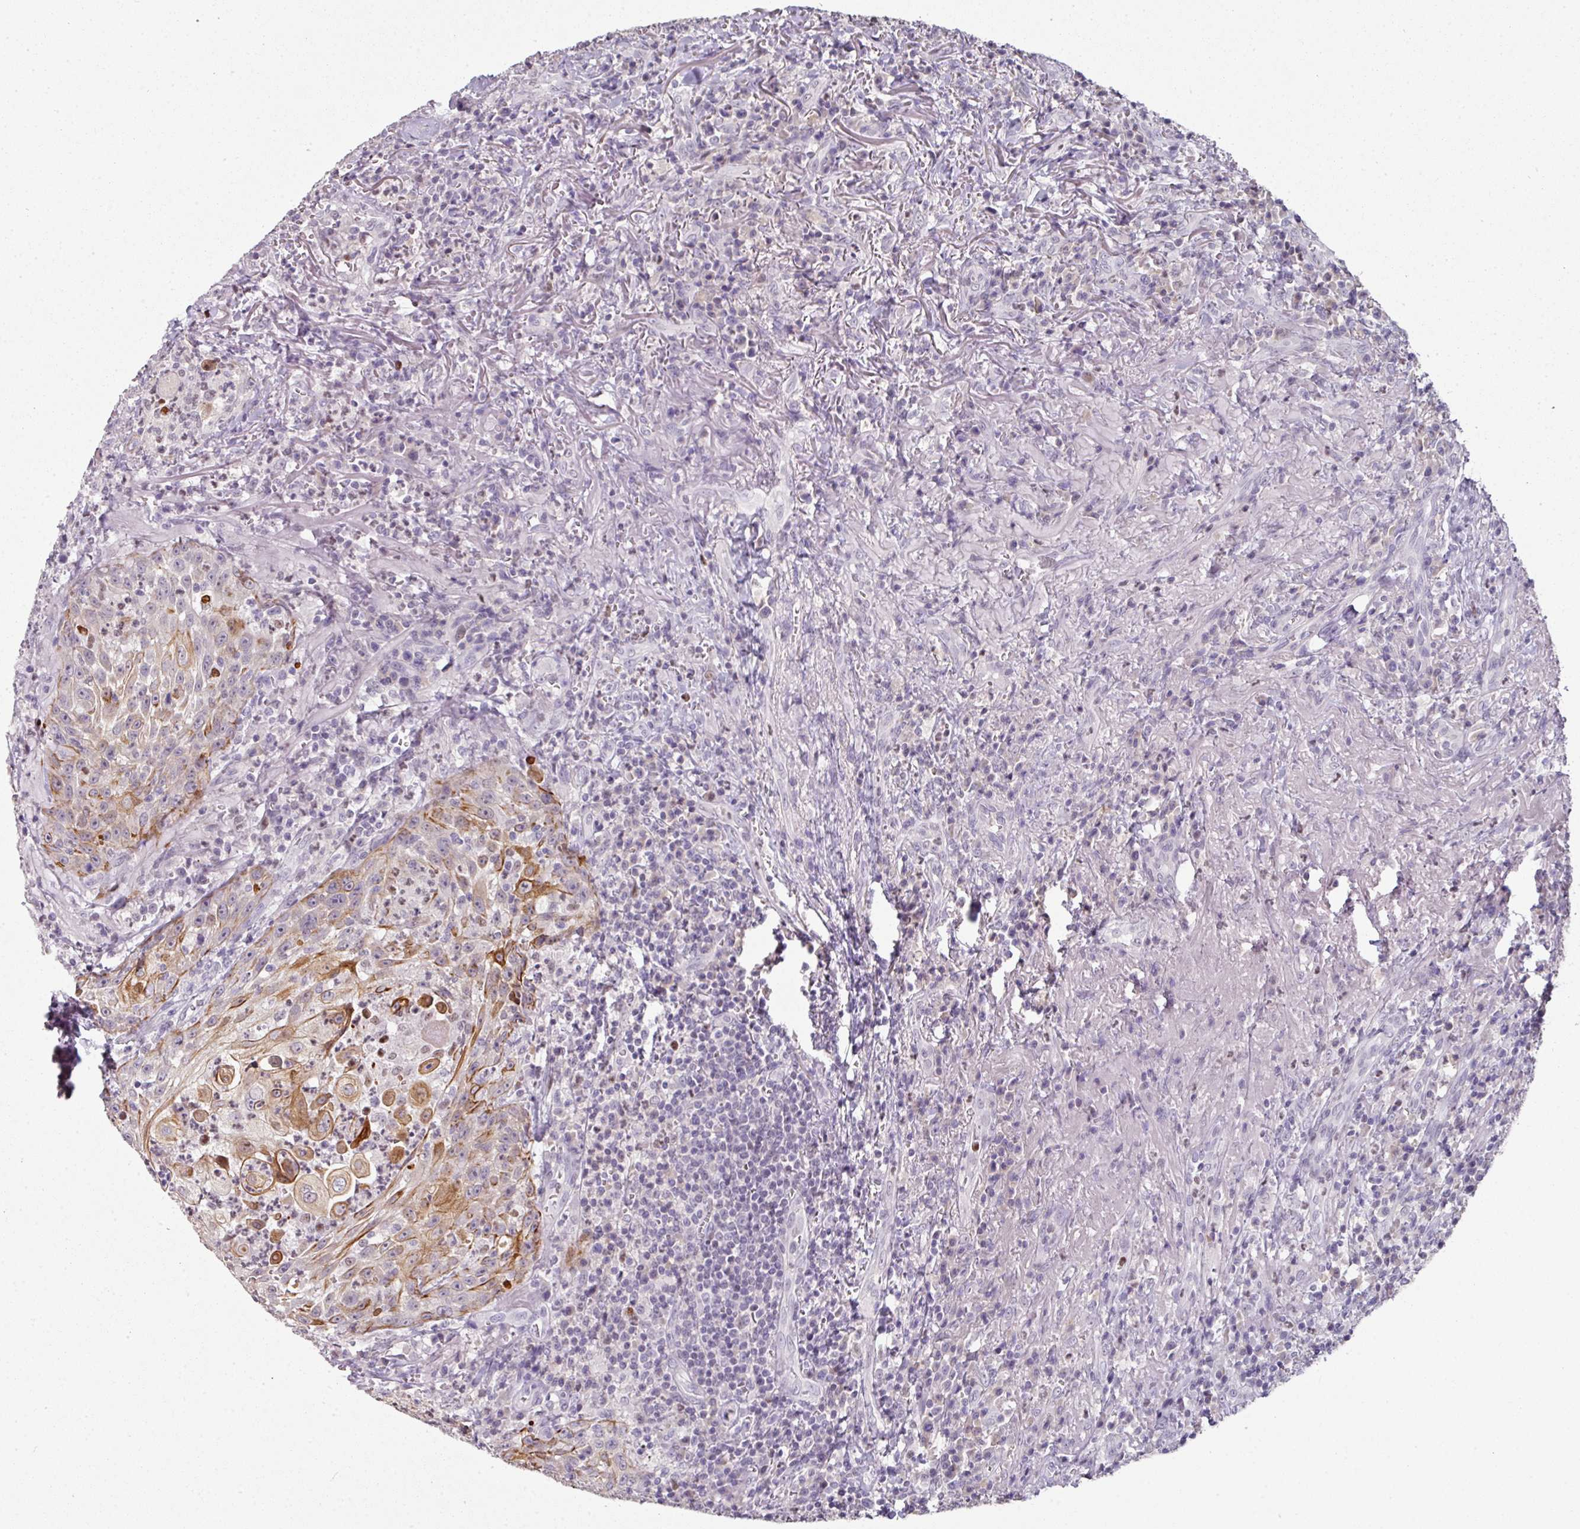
{"staining": {"intensity": "moderate", "quantity": "25%-75%", "location": "cytoplasmic/membranous"}, "tissue": "head and neck cancer", "cell_type": "Tumor cells", "image_type": "cancer", "snomed": [{"axis": "morphology", "description": "Normal tissue, NOS"}, {"axis": "morphology", "description": "Squamous cell carcinoma, NOS"}, {"axis": "topography", "description": "Oral tissue"}, {"axis": "topography", "description": "Head-Neck"}], "caption": "Immunohistochemical staining of head and neck cancer (squamous cell carcinoma) shows moderate cytoplasmic/membranous protein expression in about 25%-75% of tumor cells.", "gene": "GTF2H3", "patient": {"sex": "female", "age": 70}}